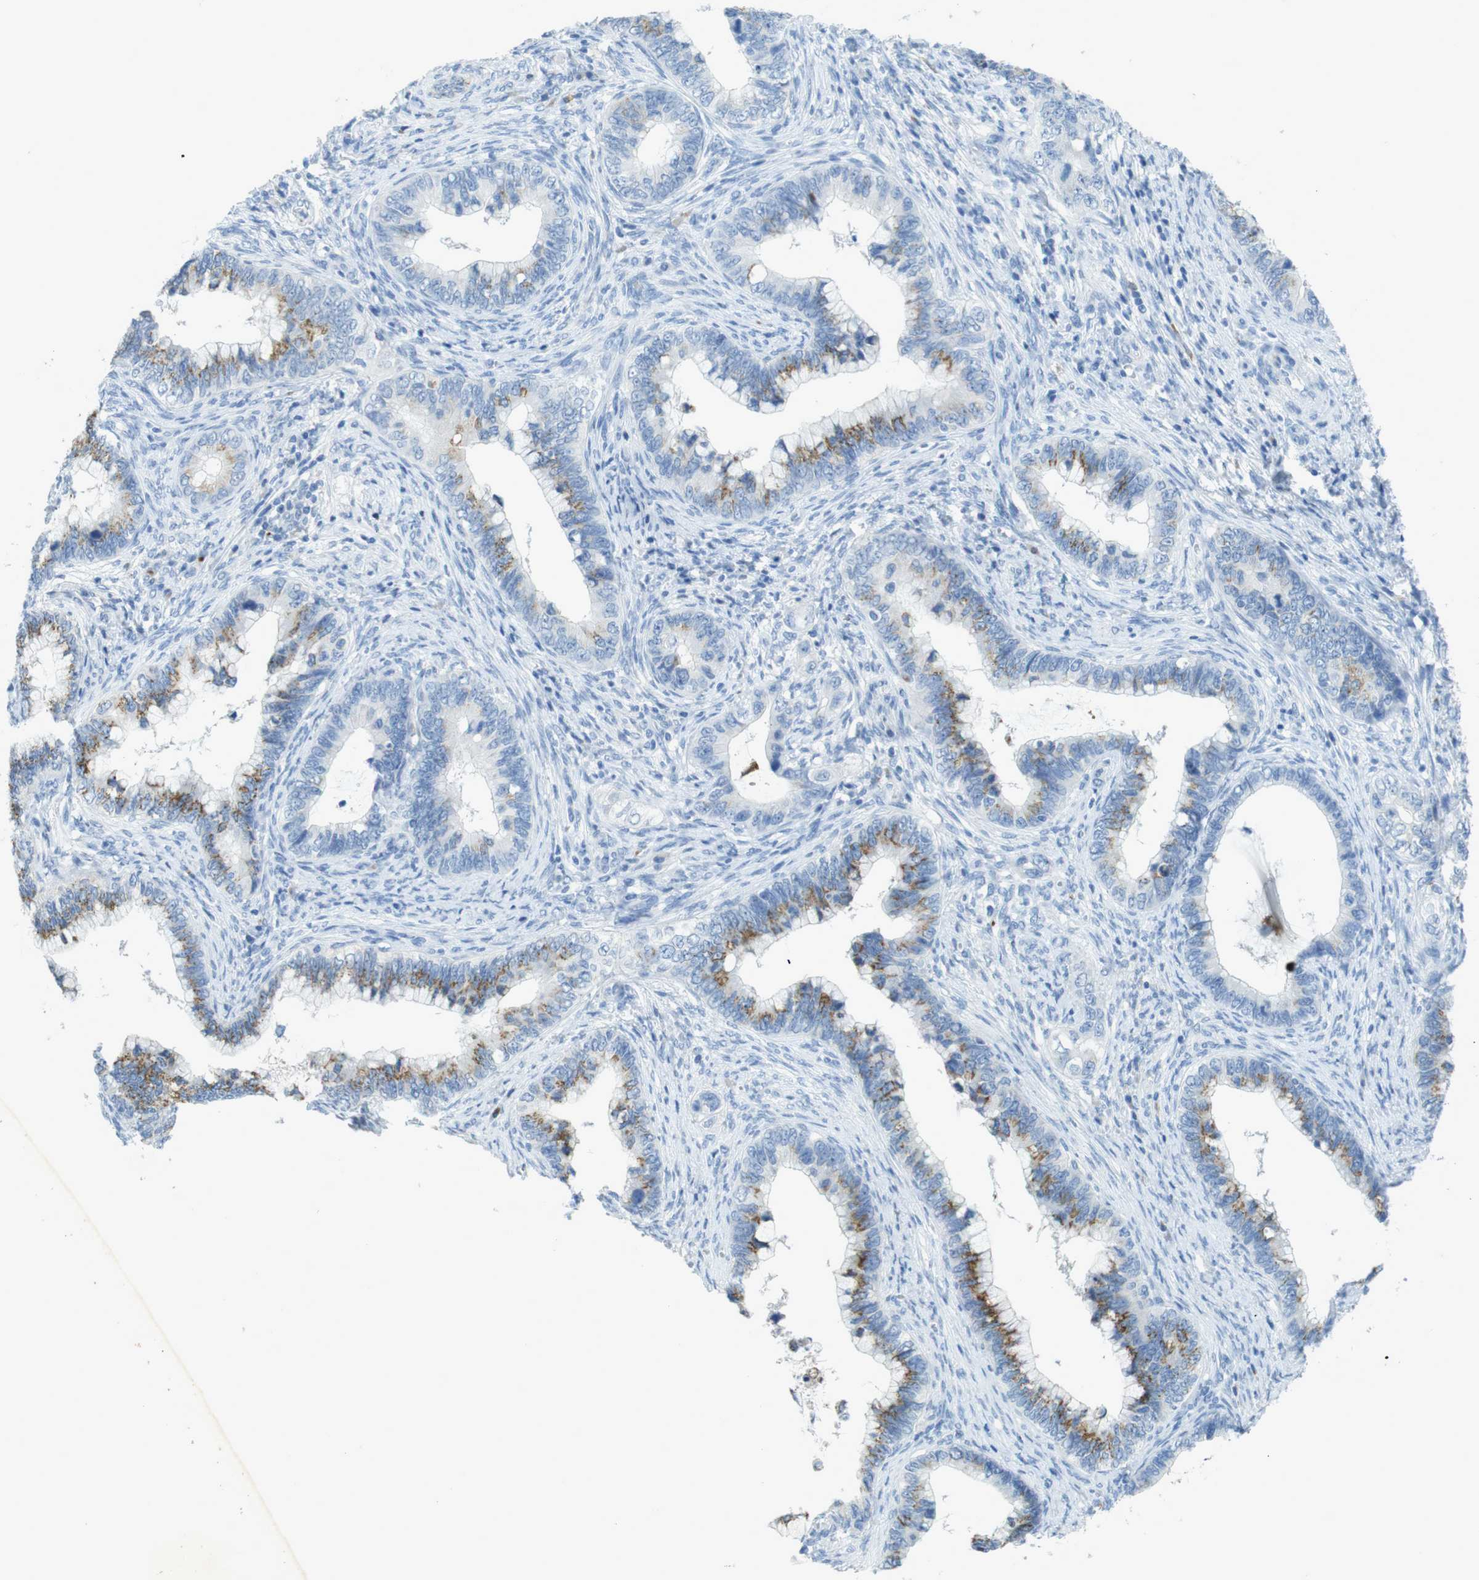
{"staining": {"intensity": "moderate", "quantity": "25%-75%", "location": "cytoplasmic/membranous"}, "tissue": "cervical cancer", "cell_type": "Tumor cells", "image_type": "cancer", "snomed": [{"axis": "morphology", "description": "Adenocarcinoma, NOS"}, {"axis": "topography", "description": "Cervix"}], "caption": "The image reveals a brown stain indicating the presence of a protein in the cytoplasmic/membranous of tumor cells in adenocarcinoma (cervical).", "gene": "CD320", "patient": {"sex": "female", "age": 44}}